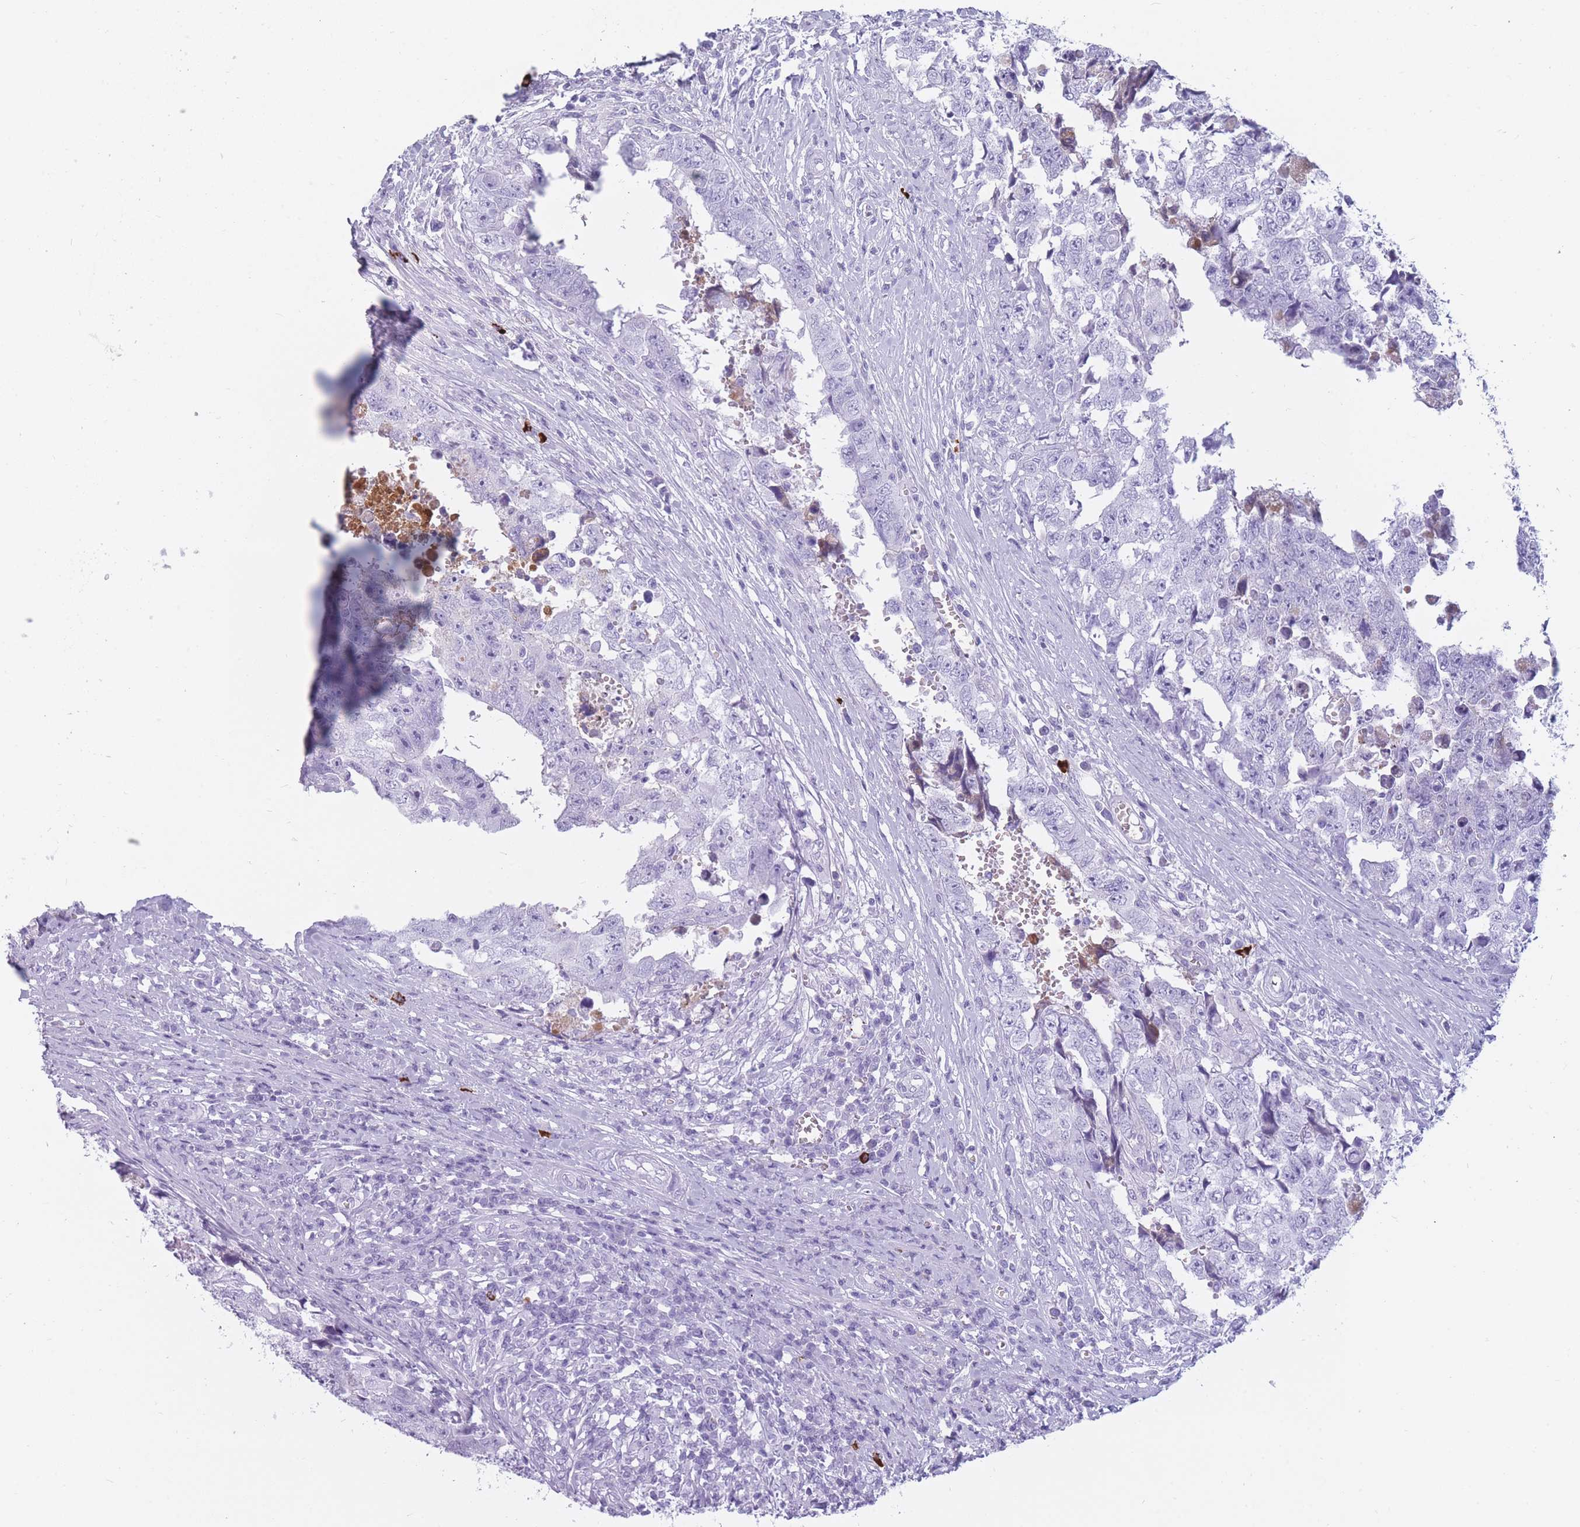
{"staining": {"intensity": "negative", "quantity": "none", "location": "none"}, "tissue": "testis cancer", "cell_type": "Tumor cells", "image_type": "cancer", "snomed": [{"axis": "morphology", "description": "Carcinoma, Embryonal, NOS"}, {"axis": "topography", "description": "Testis"}], "caption": "Human embryonal carcinoma (testis) stained for a protein using immunohistochemistry exhibits no expression in tumor cells.", "gene": "TNFSF11", "patient": {"sex": "male", "age": 25}}